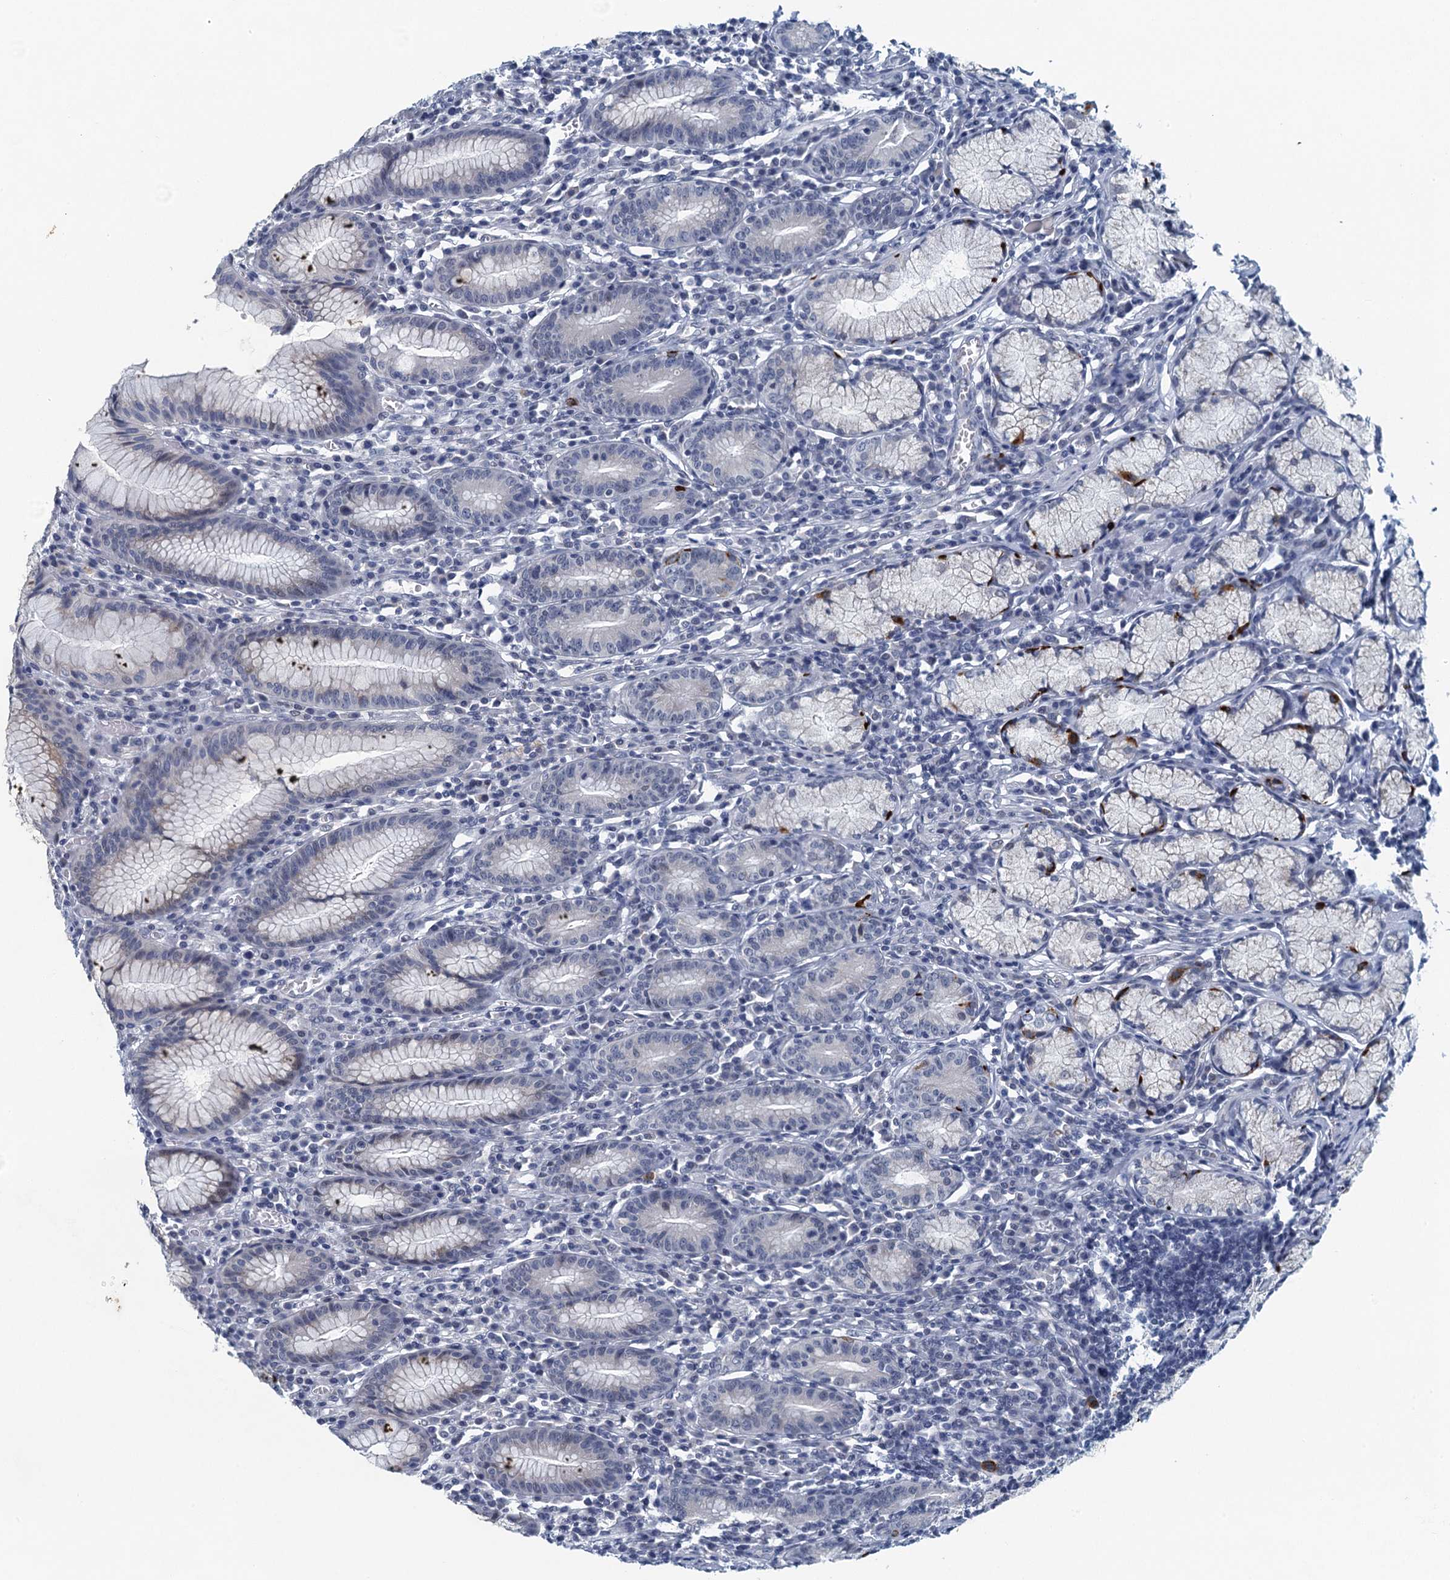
{"staining": {"intensity": "weak", "quantity": "<25%", "location": "cytoplasmic/membranous"}, "tissue": "stomach", "cell_type": "Glandular cells", "image_type": "normal", "snomed": [{"axis": "morphology", "description": "Normal tissue, NOS"}, {"axis": "topography", "description": "Stomach"}], "caption": "A histopathology image of stomach stained for a protein exhibits no brown staining in glandular cells.", "gene": "C16orf95", "patient": {"sex": "male", "age": 55}}